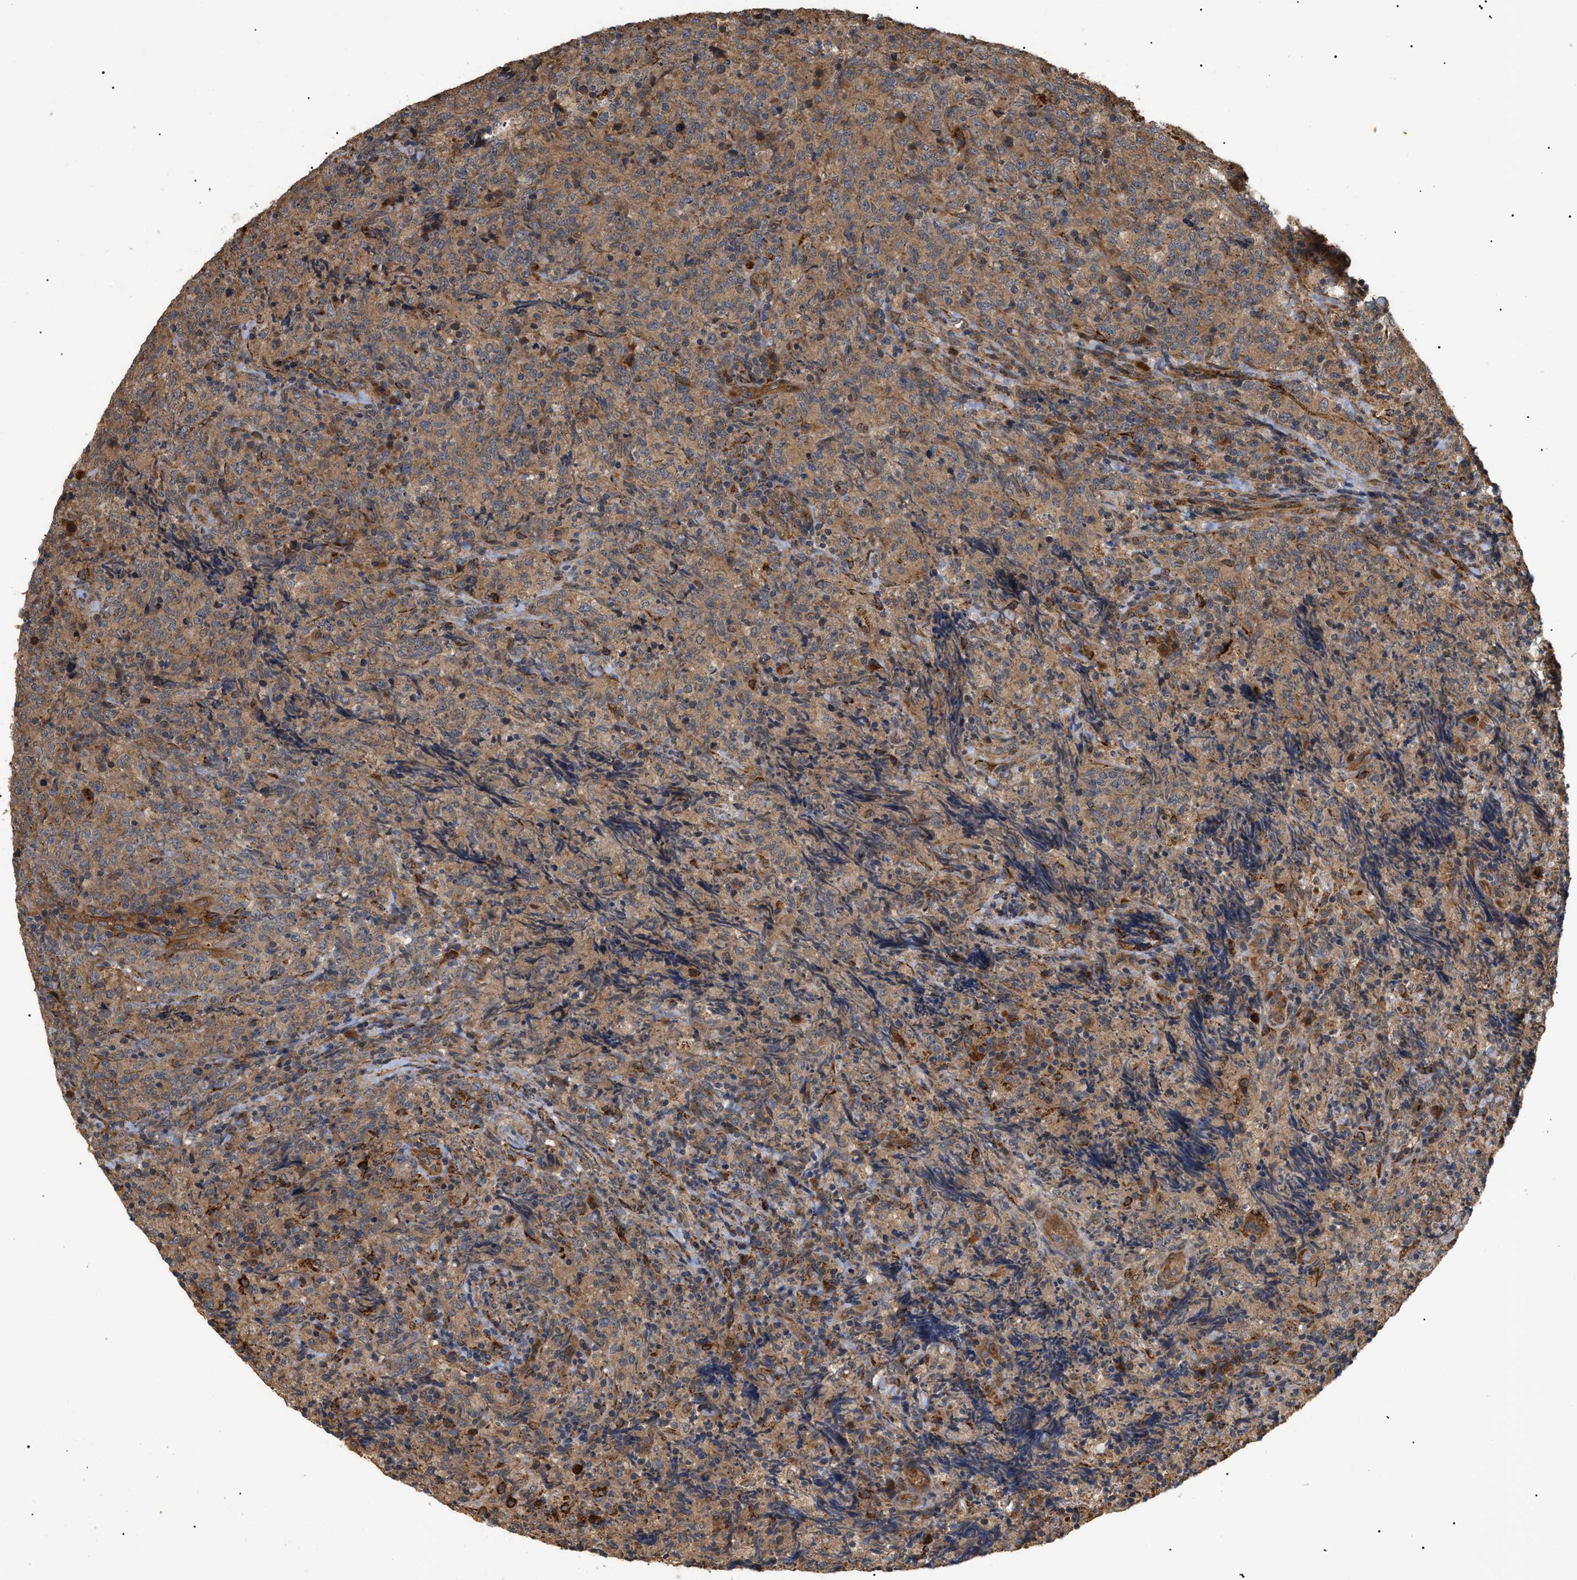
{"staining": {"intensity": "weak", "quantity": ">75%", "location": "cytoplasmic/membranous"}, "tissue": "lymphoma", "cell_type": "Tumor cells", "image_type": "cancer", "snomed": [{"axis": "morphology", "description": "Malignant lymphoma, non-Hodgkin's type, High grade"}, {"axis": "topography", "description": "Tonsil"}], "caption": "Malignant lymphoma, non-Hodgkin's type (high-grade) stained with DAB (3,3'-diaminobenzidine) immunohistochemistry (IHC) exhibits low levels of weak cytoplasmic/membranous expression in approximately >75% of tumor cells. The staining is performed using DAB brown chromogen to label protein expression. The nuclei are counter-stained blue using hematoxylin.", "gene": "ASTL", "patient": {"sex": "female", "age": 36}}